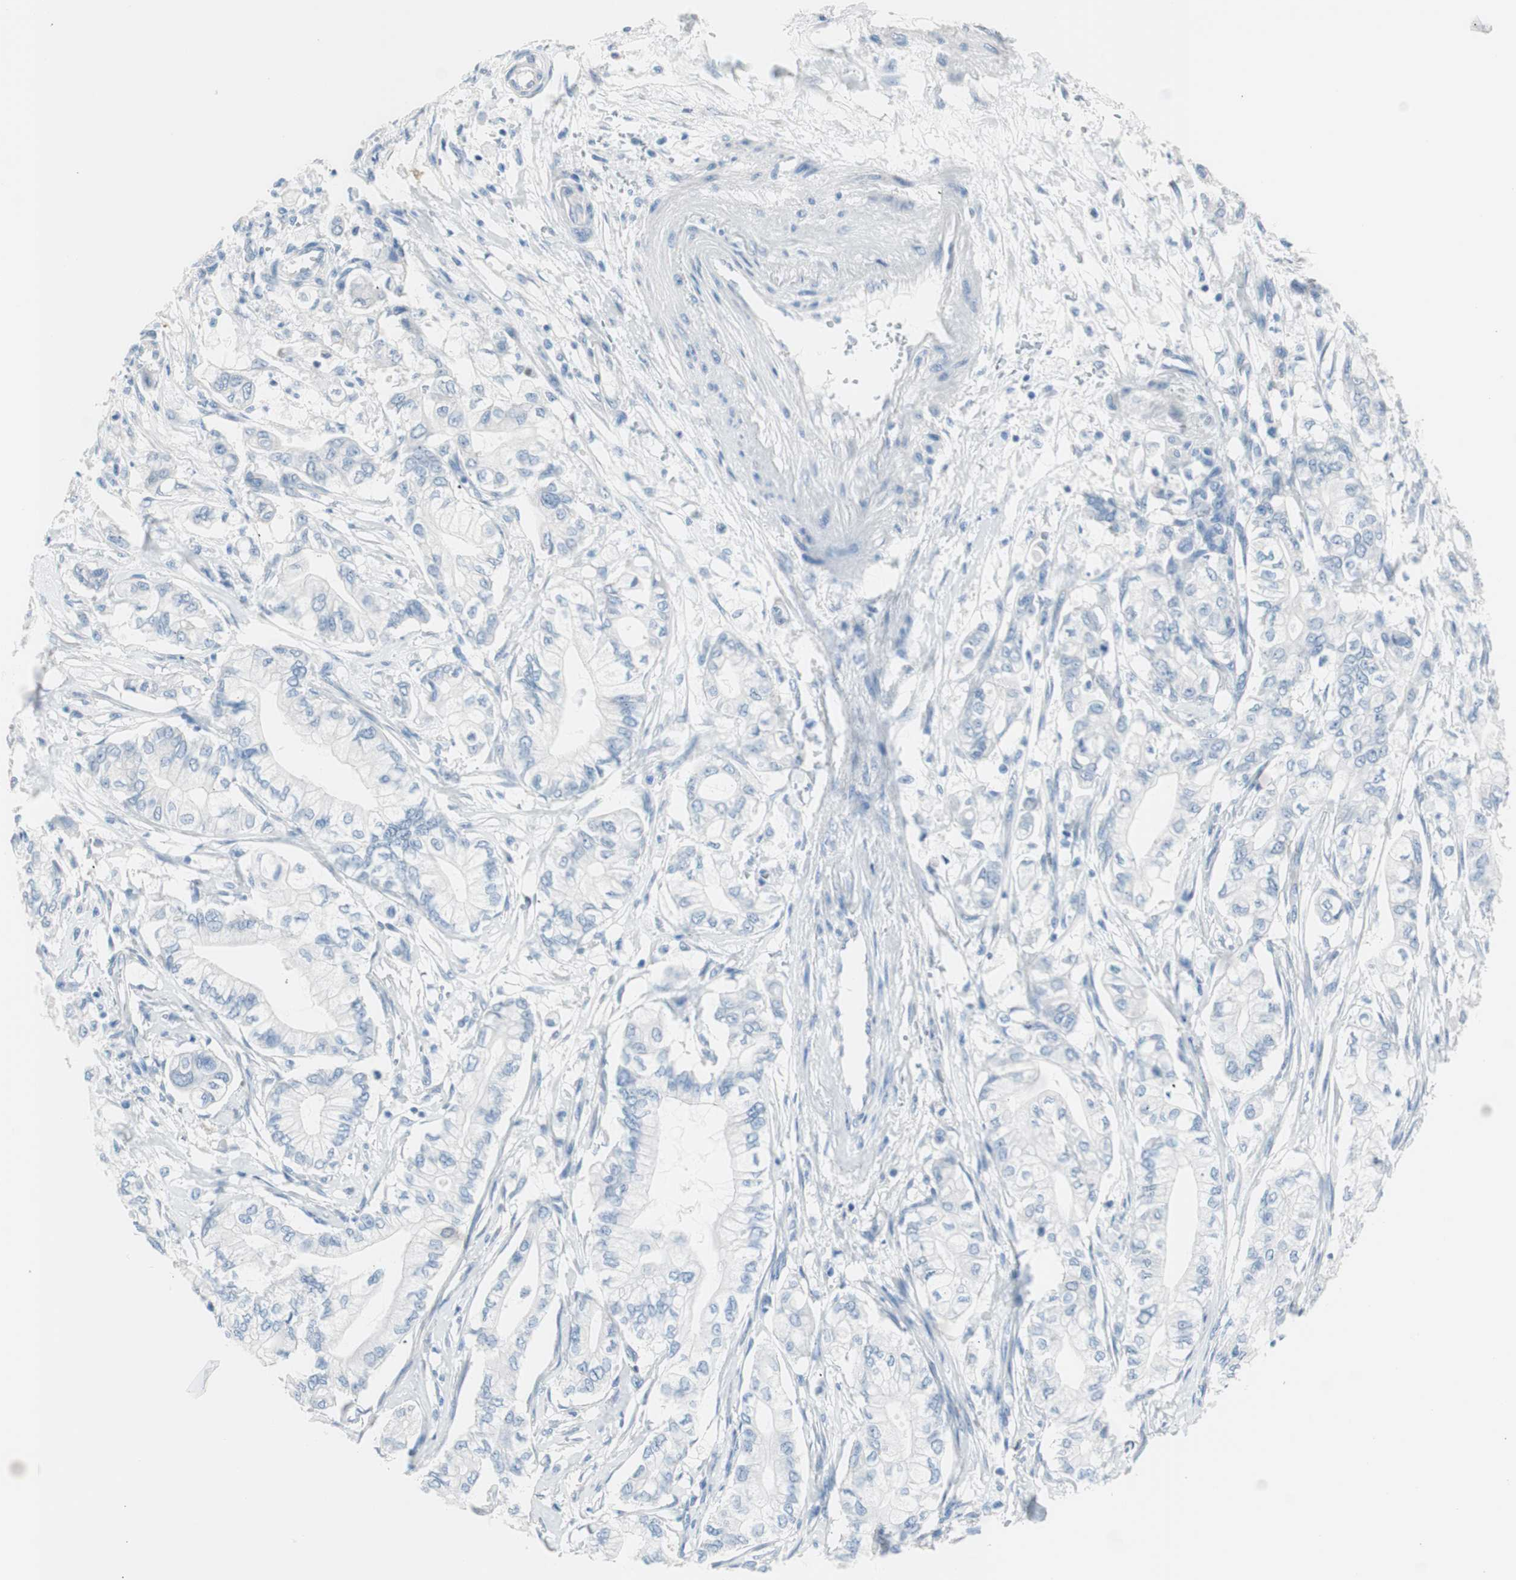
{"staining": {"intensity": "negative", "quantity": "none", "location": "none"}, "tissue": "pancreatic cancer", "cell_type": "Tumor cells", "image_type": "cancer", "snomed": [{"axis": "morphology", "description": "Adenocarcinoma, NOS"}, {"axis": "topography", "description": "Pancreas"}], "caption": "Immunohistochemistry (IHC) histopathology image of human pancreatic cancer stained for a protein (brown), which exhibits no expression in tumor cells.", "gene": "VIL1", "patient": {"sex": "male", "age": 70}}